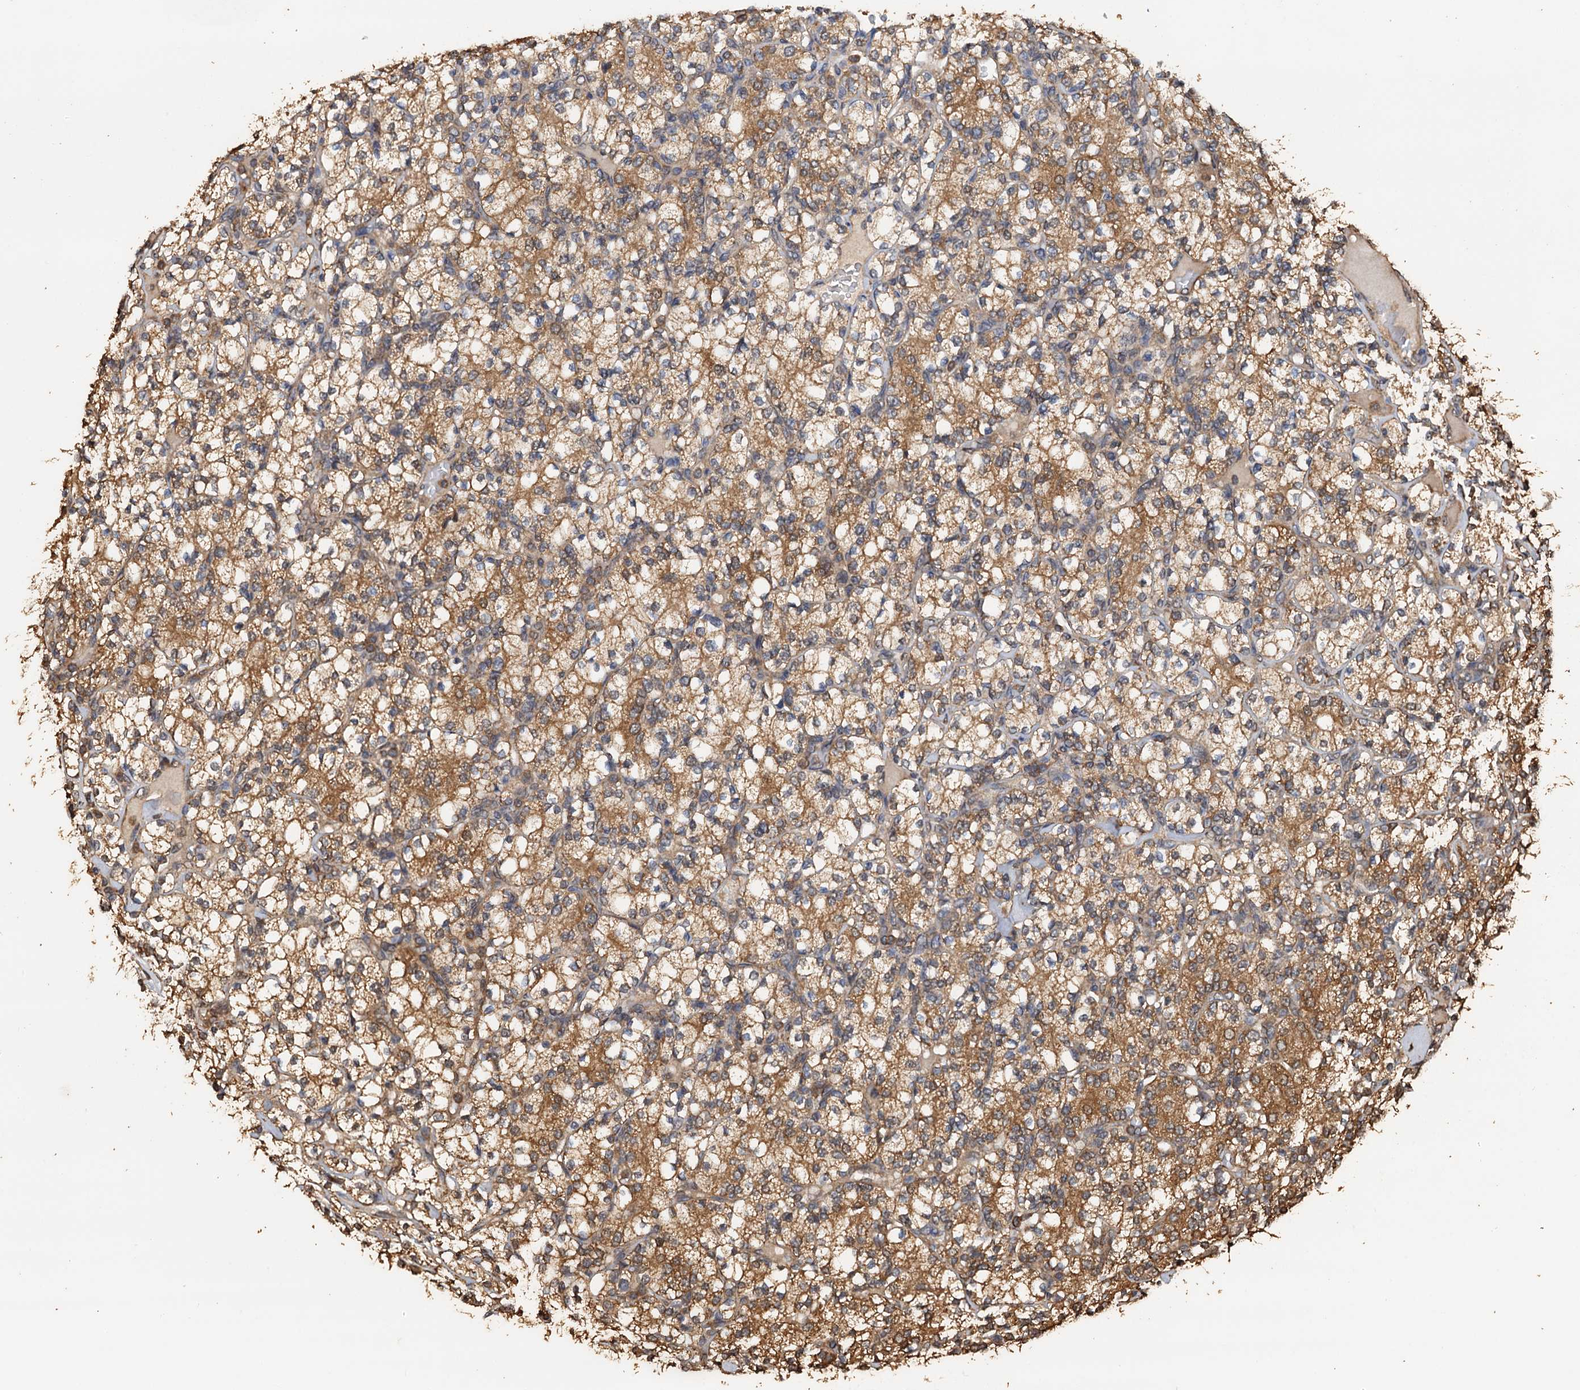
{"staining": {"intensity": "moderate", "quantity": ">75%", "location": "cytoplasmic/membranous"}, "tissue": "renal cancer", "cell_type": "Tumor cells", "image_type": "cancer", "snomed": [{"axis": "morphology", "description": "Adenocarcinoma, NOS"}, {"axis": "topography", "description": "Kidney"}], "caption": "Adenocarcinoma (renal) was stained to show a protein in brown. There is medium levels of moderate cytoplasmic/membranous expression in about >75% of tumor cells.", "gene": "PSMD9", "patient": {"sex": "male", "age": 77}}